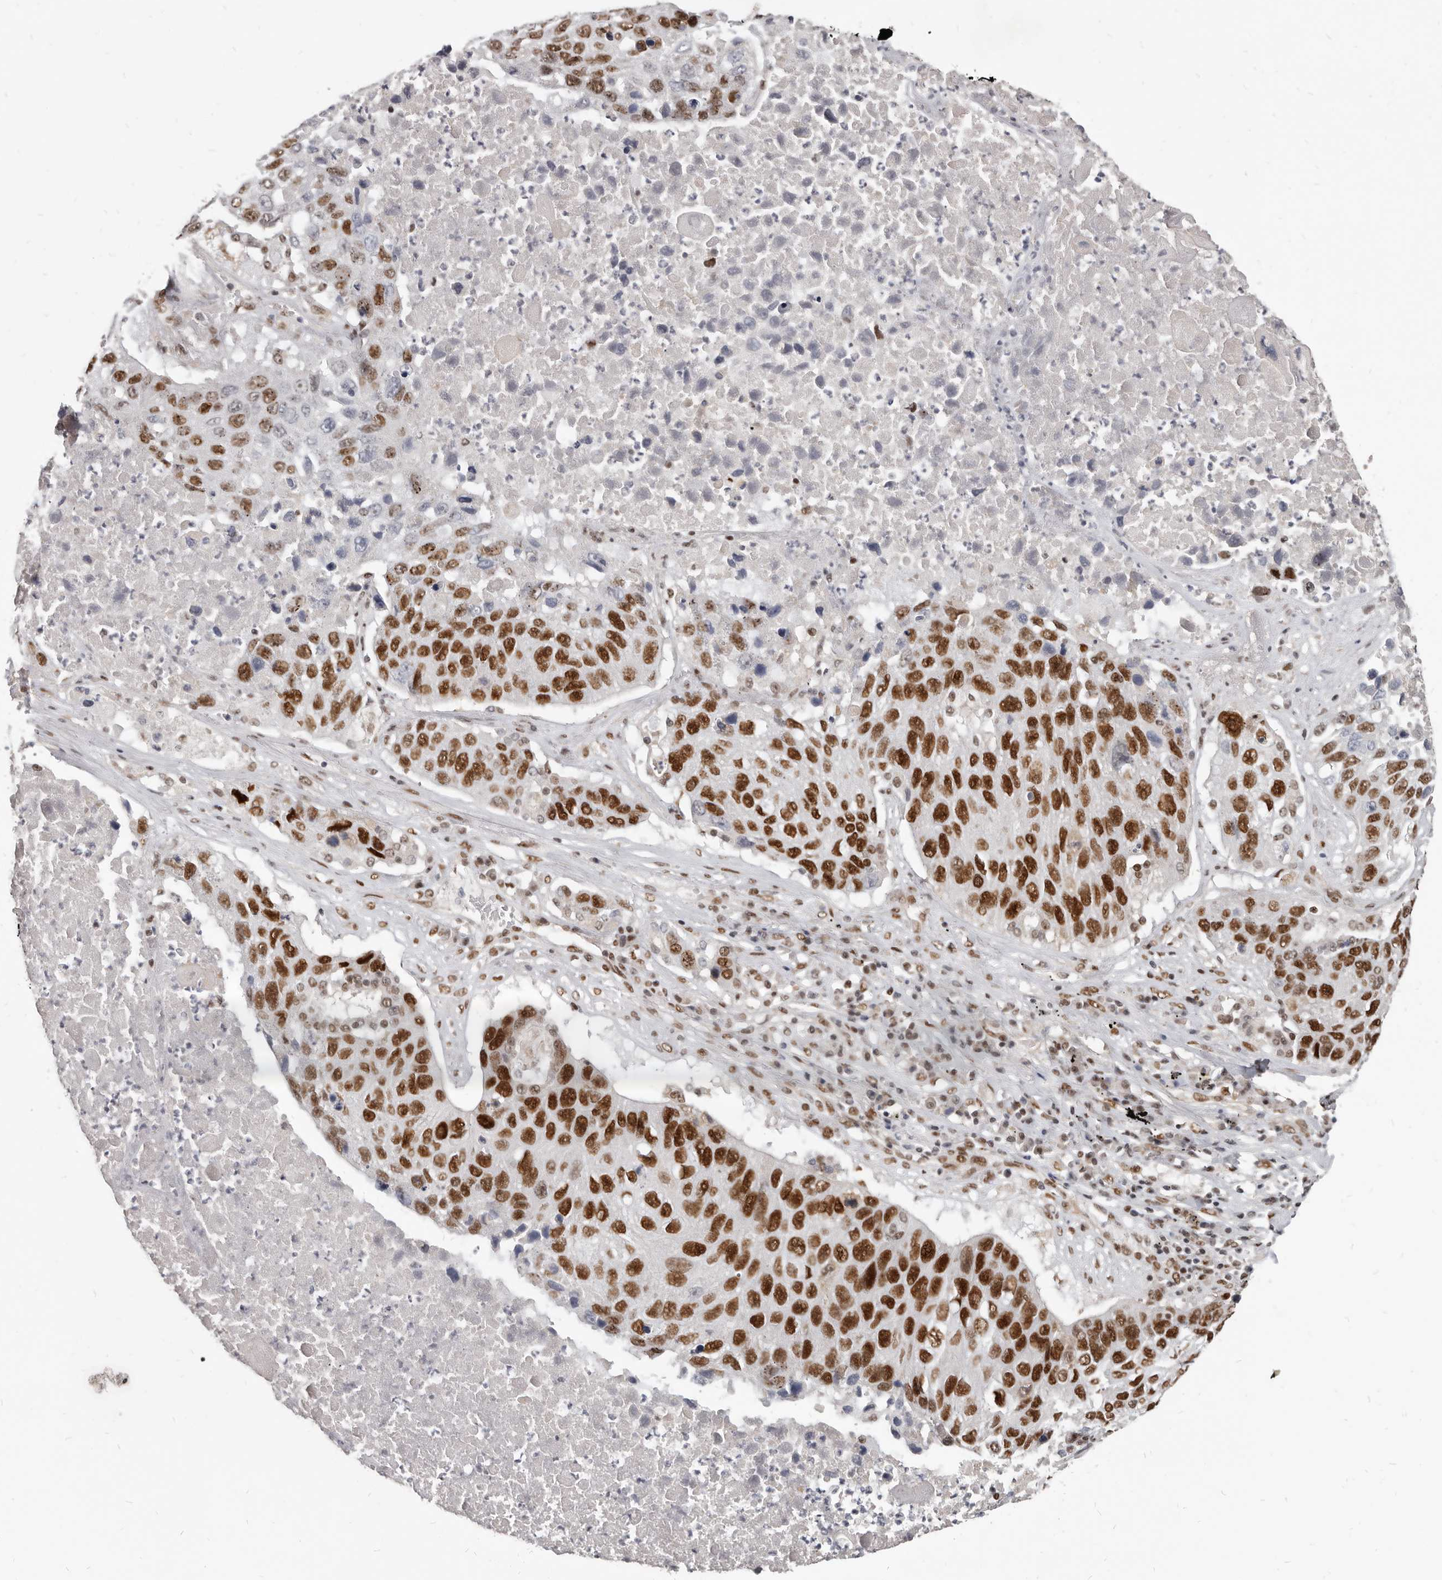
{"staining": {"intensity": "strong", "quantity": ">75%", "location": "nuclear"}, "tissue": "lung cancer", "cell_type": "Tumor cells", "image_type": "cancer", "snomed": [{"axis": "morphology", "description": "Squamous cell carcinoma, NOS"}, {"axis": "topography", "description": "Lung"}], "caption": "This is an image of immunohistochemistry staining of lung cancer (squamous cell carcinoma), which shows strong positivity in the nuclear of tumor cells.", "gene": "ATF5", "patient": {"sex": "male", "age": 61}}